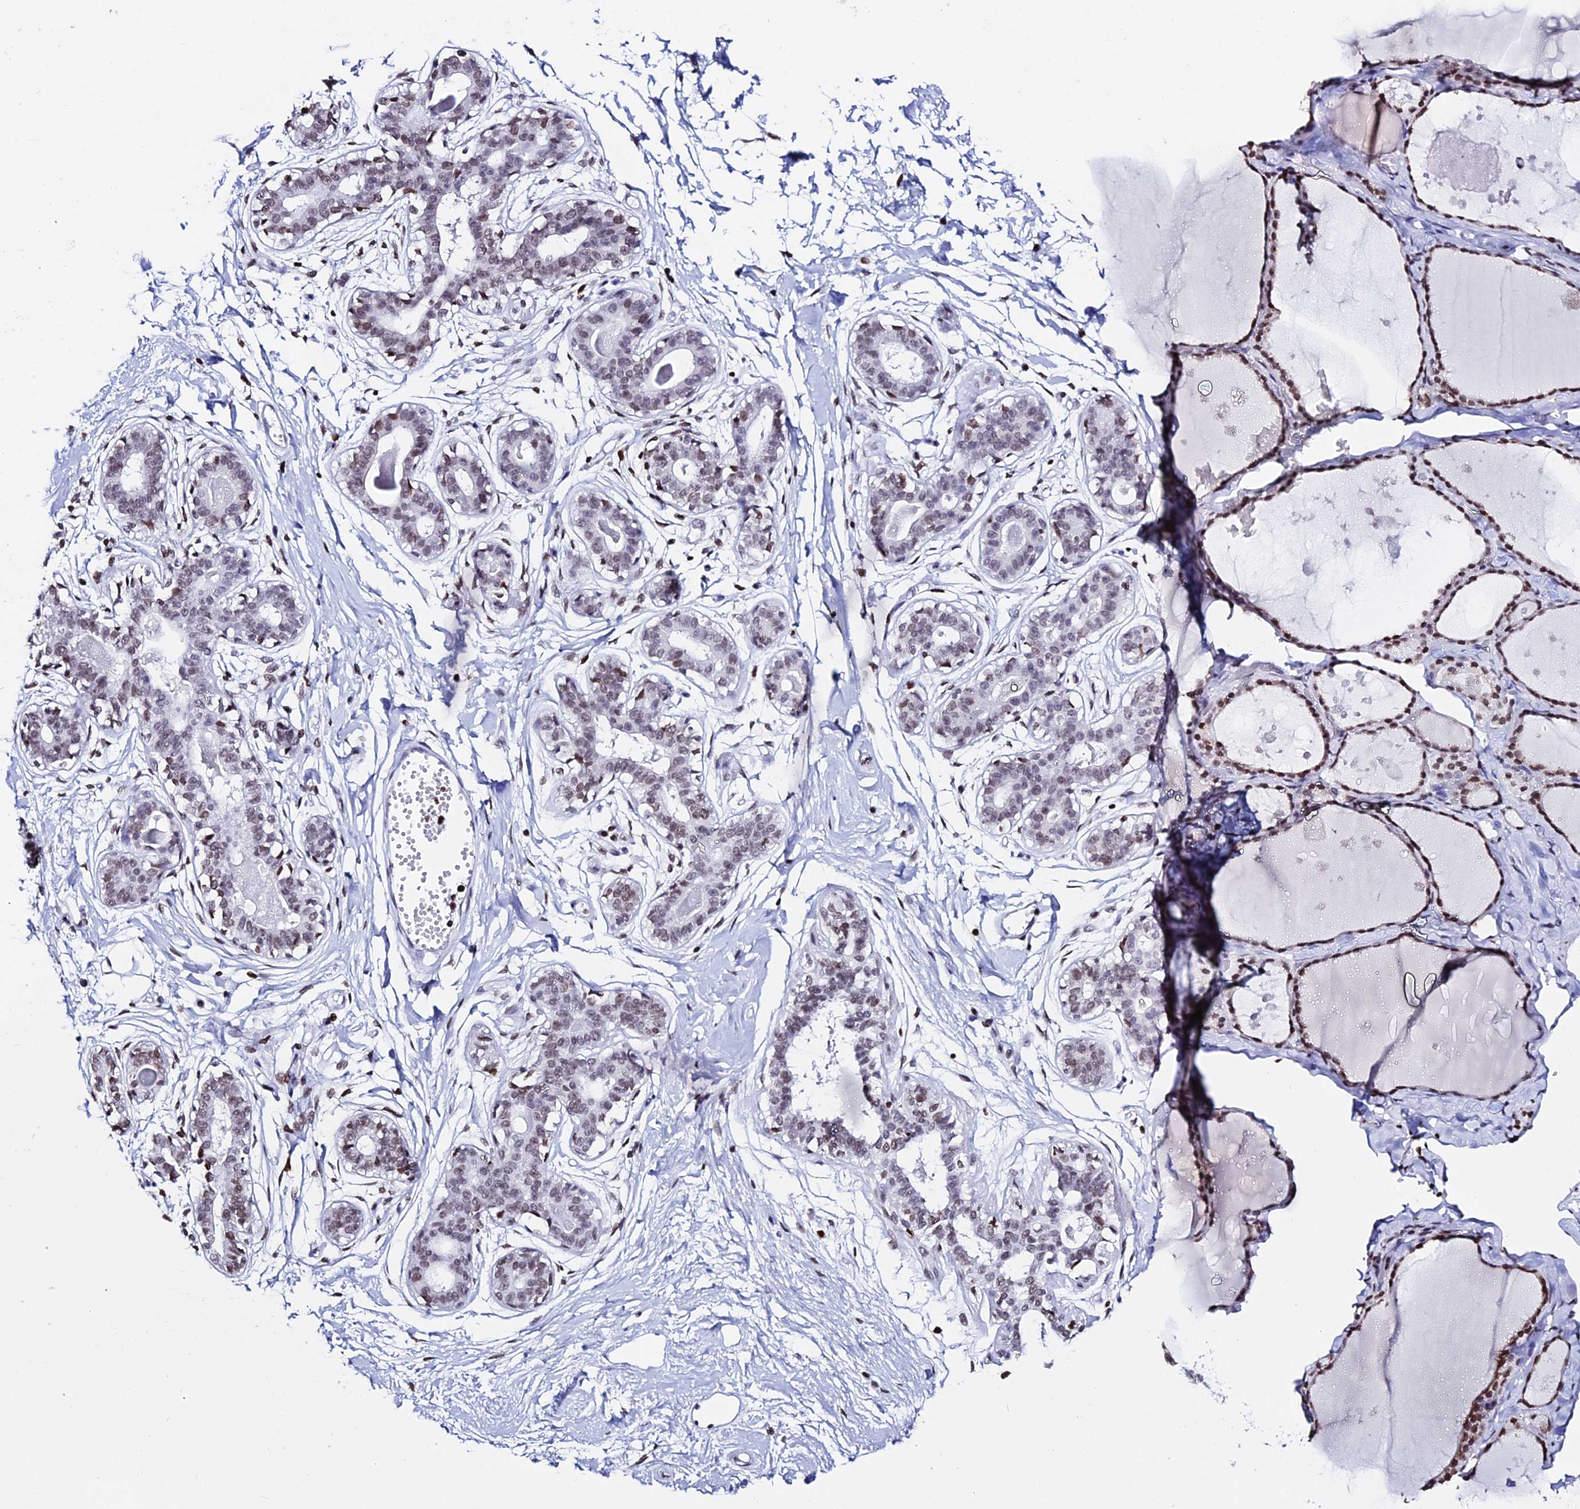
{"staining": {"intensity": "negative", "quantity": "none", "location": "none"}, "tissue": "breast", "cell_type": "Adipocytes", "image_type": "normal", "snomed": [{"axis": "morphology", "description": "Normal tissue, NOS"}, {"axis": "topography", "description": "Breast"}], "caption": "Adipocytes are negative for brown protein staining in normal breast. Brightfield microscopy of immunohistochemistry (IHC) stained with DAB (3,3'-diaminobenzidine) (brown) and hematoxylin (blue), captured at high magnification.", "gene": "ENSG00000282988", "patient": {"sex": "female", "age": 45}}